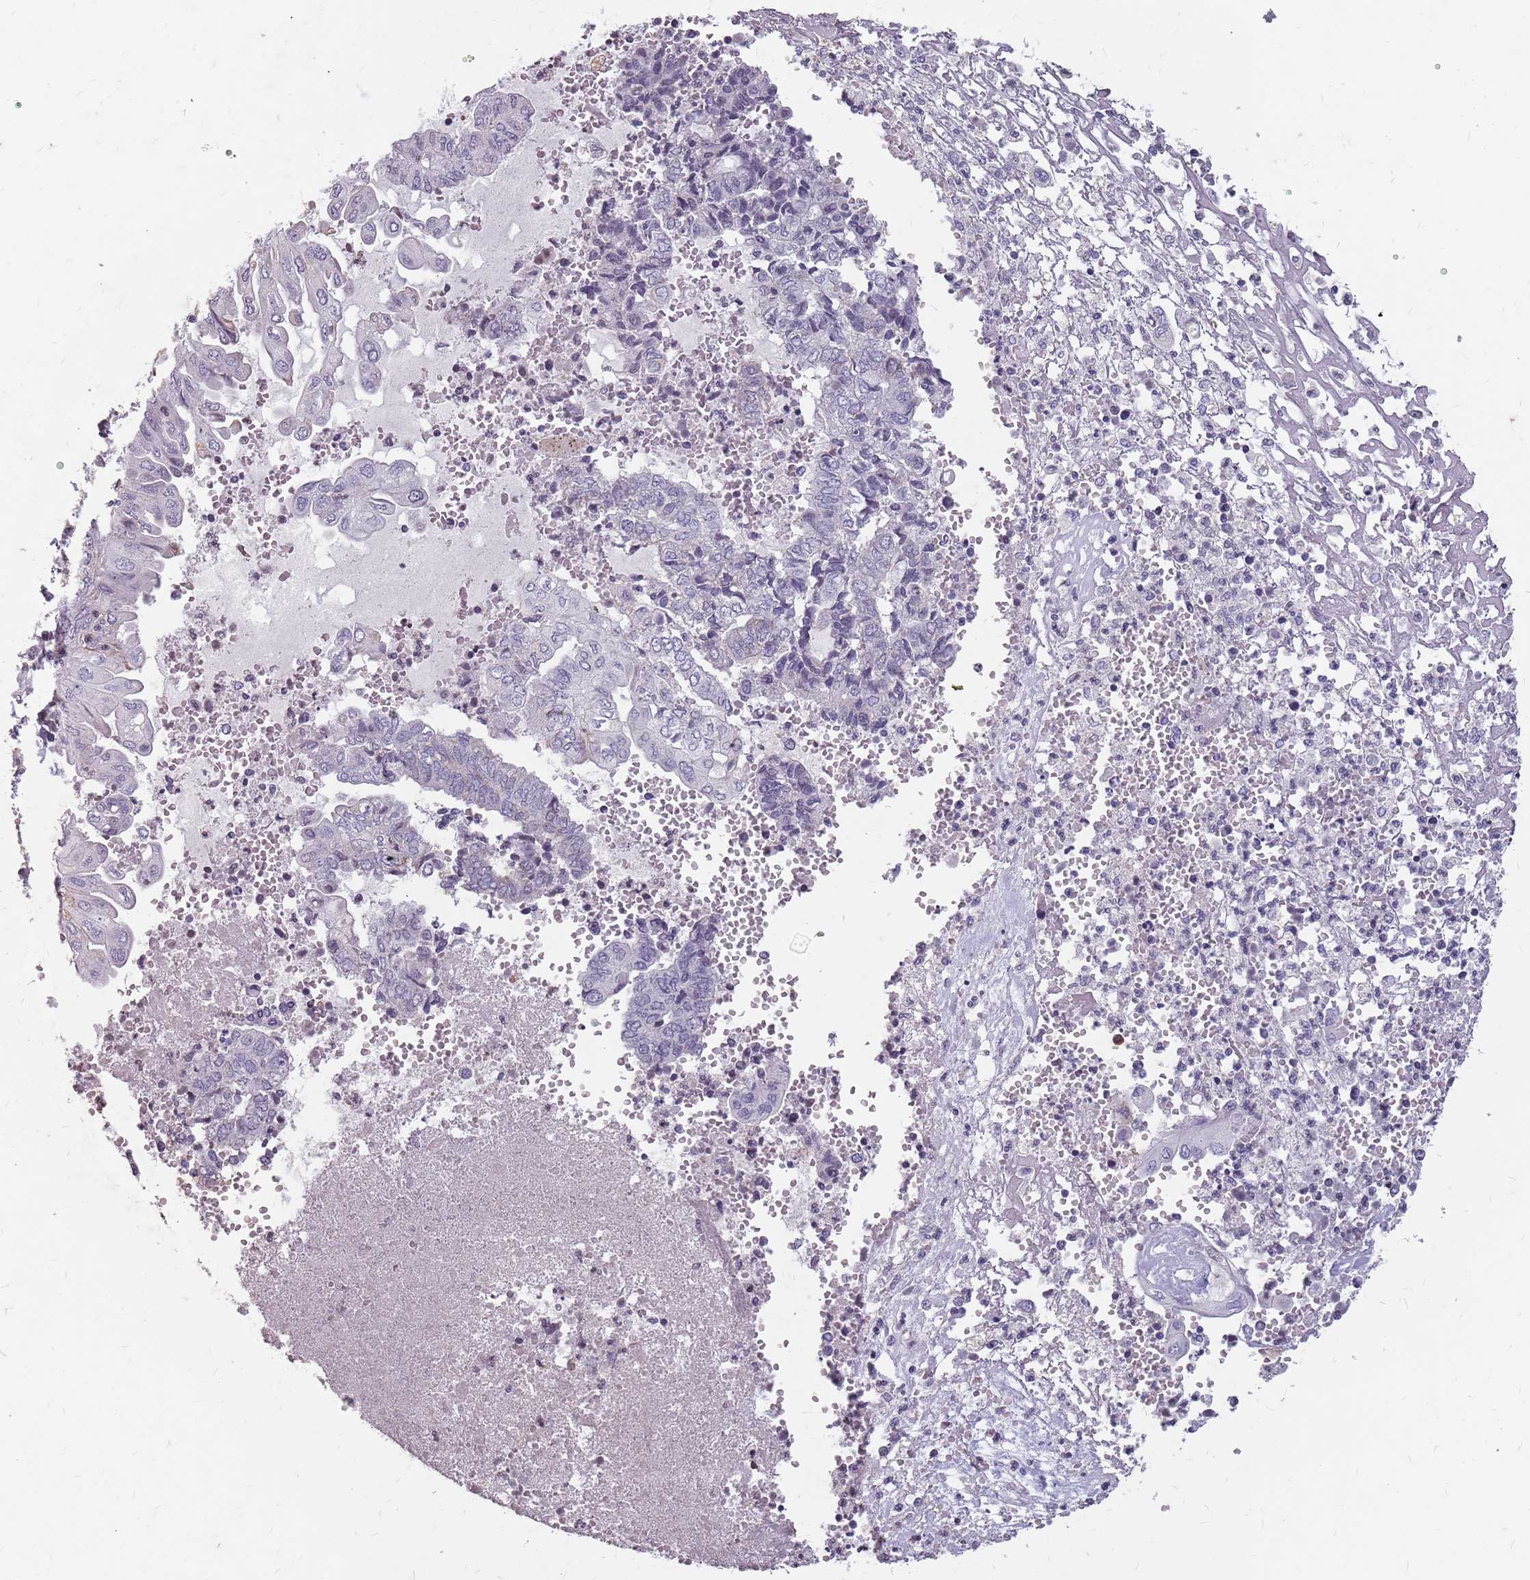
{"staining": {"intensity": "negative", "quantity": "none", "location": "none"}, "tissue": "endometrial cancer", "cell_type": "Tumor cells", "image_type": "cancer", "snomed": [{"axis": "morphology", "description": "Adenocarcinoma, NOS"}, {"axis": "topography", "description": "Uterus"}, {"axis": "topography", "description": "Endometrium"}], "caption": "IHC of endometrial adenocarcinoma demonstrates no staining in tumor cells.", "gene": "NEK6", "patient": {"sex": "female", "age": 70}}